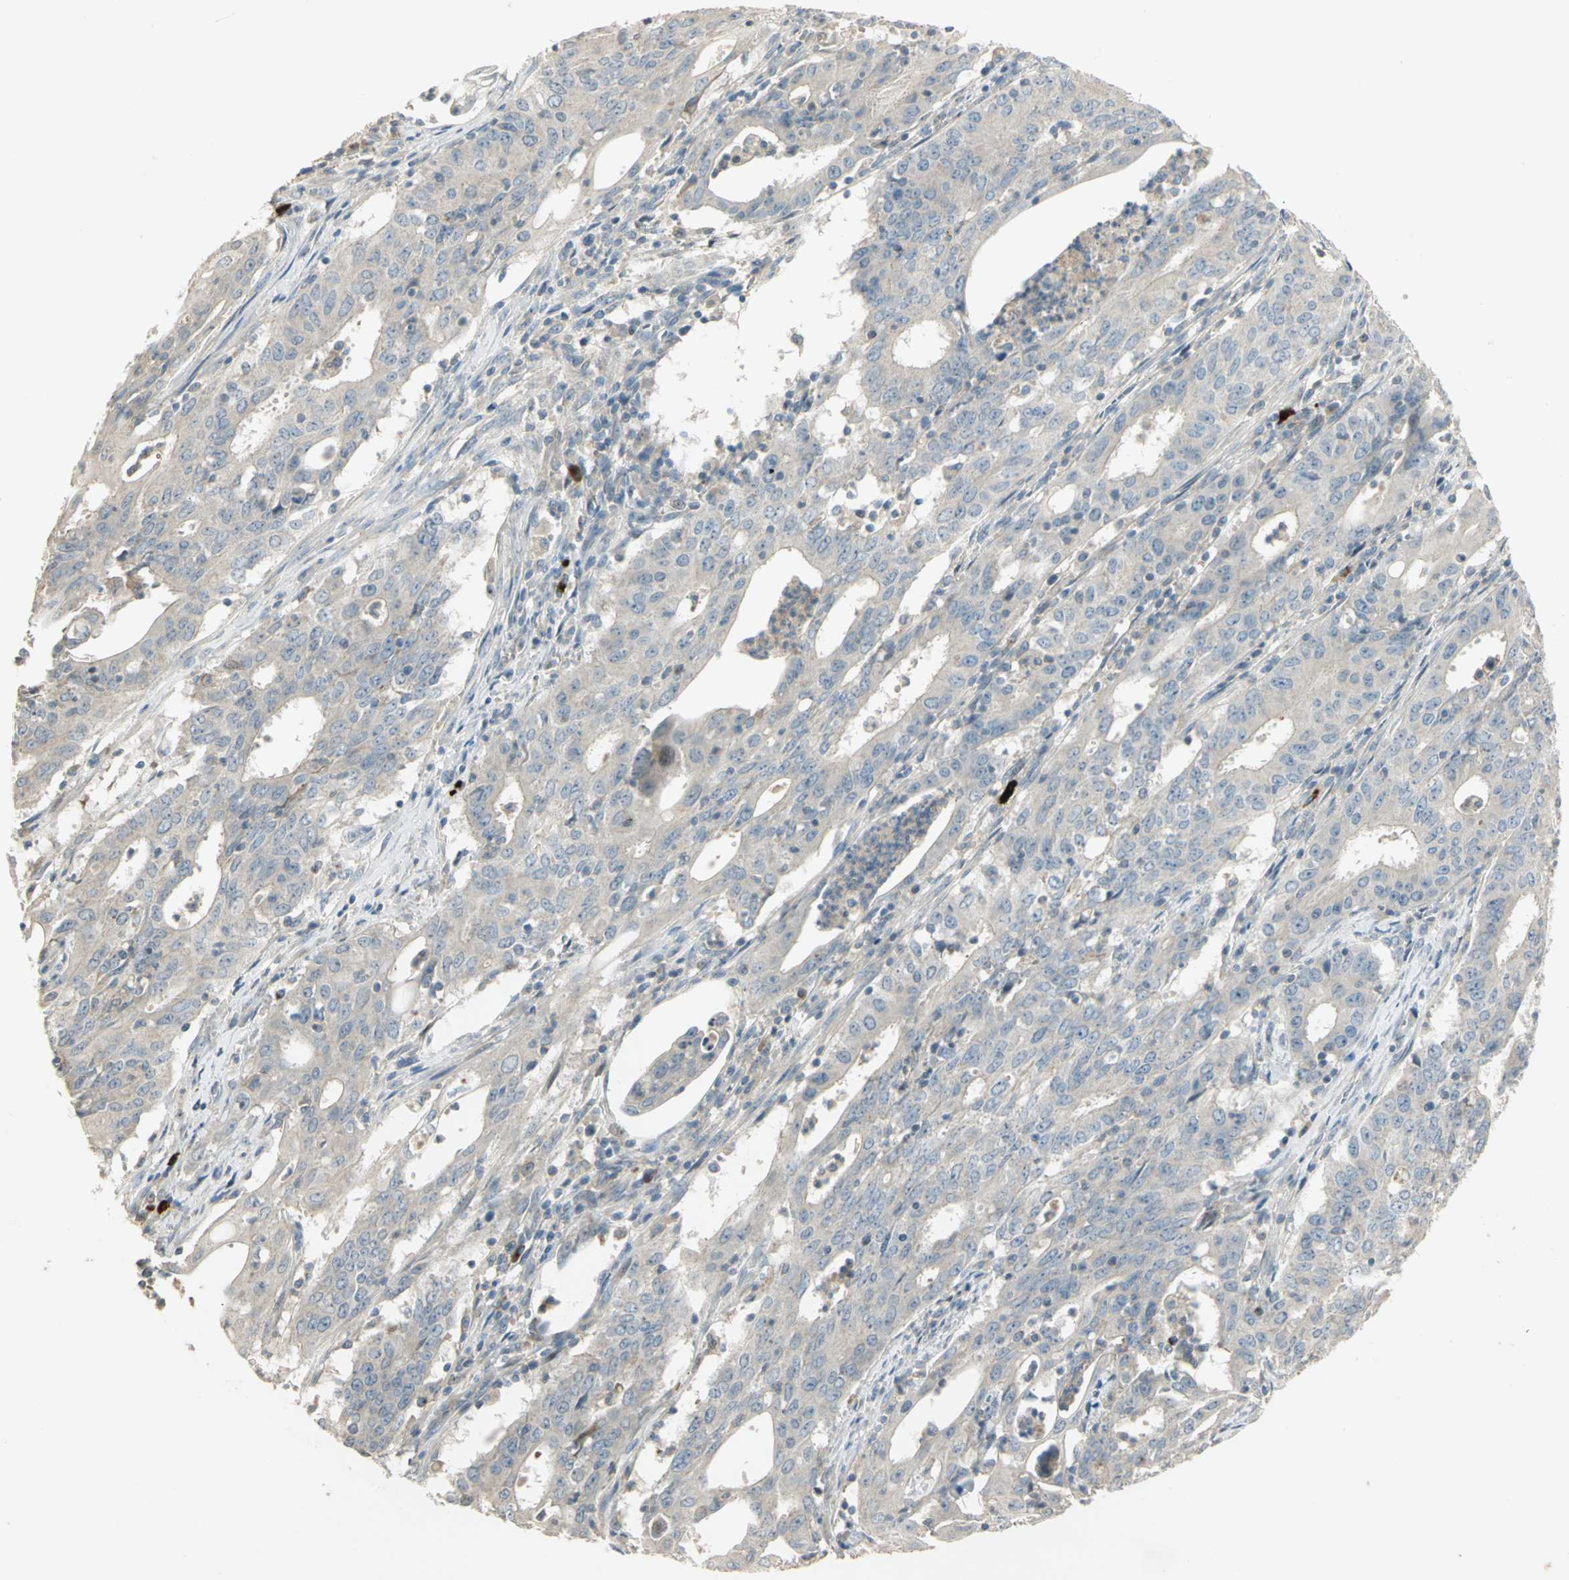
{"staining": {"intensity": "negative", "quantity": "none", "location": "none"}, "tissue": "cervical cancer", "cell_type": "Tumor cells", "image_type": "cancer", "snomed": [{"axis": "morphology", "description": "Adenocarcinoma, NOS"}, {"axis": "topography", "description": "Cervix"}], "caption": "Cervical cancer (adenocarcinoma) was stained to show a protein in brown. There is no significant expression in tumor cells. (DAB (3,3'-diaminobenzidine) immunohistochemistry with hematoxylin counter stain).", "gene": "PROC", "patient": {"sex": "female", "age": 44}}